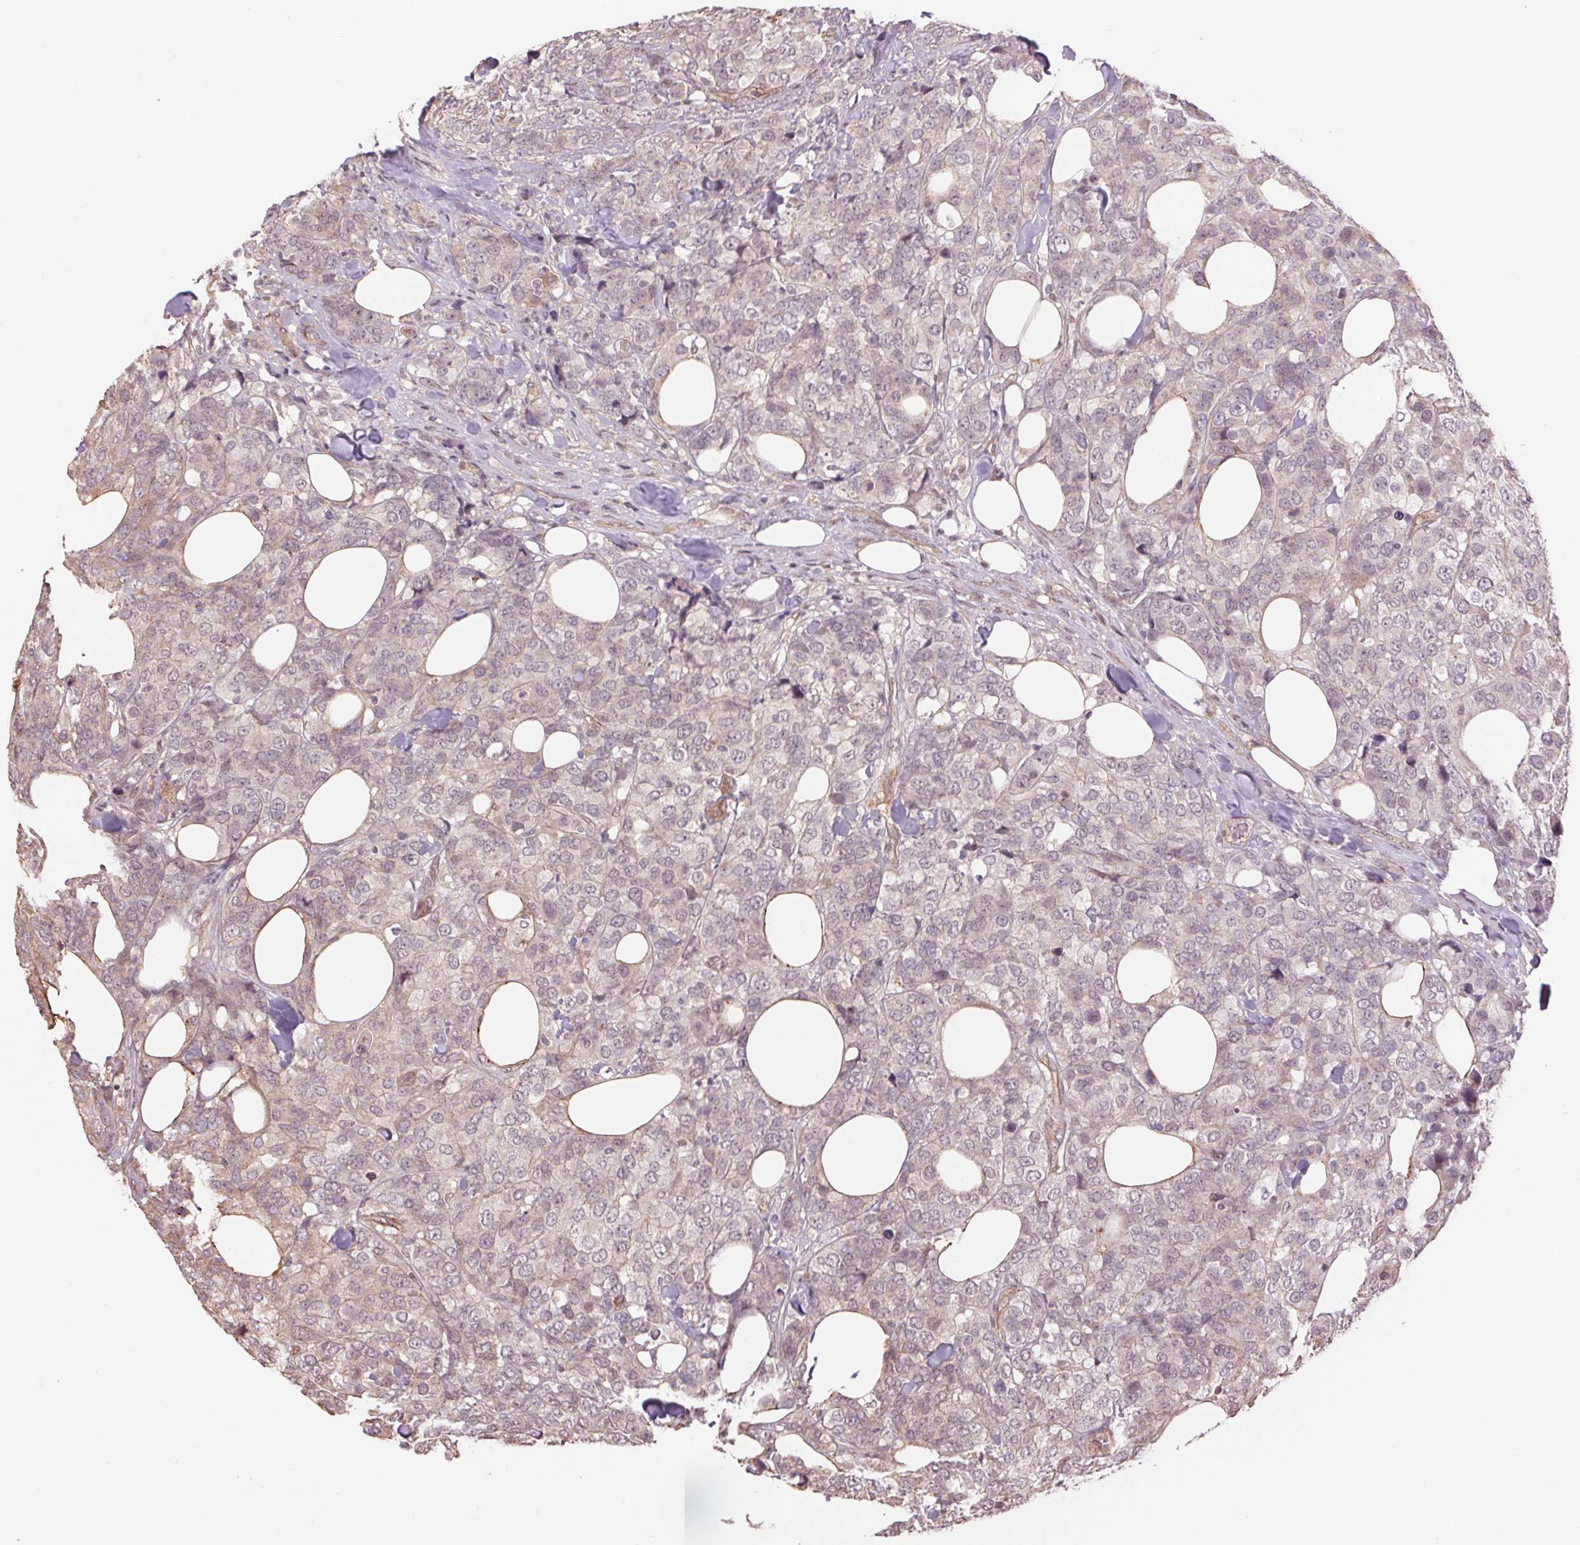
{"staining": {"intensity": "negative", "quantity": "none", "location": "none"}, "tissue": "breast cancer", "cell_type": "Tumor cells", "image_type": "cancer", "snomed": [{"axis": "morphology", "description": "Lobular carcinoma"}, {"axis": "topography", "description": "Breast"}], "caption": "IHC of breast cancer displays no expression in tumor cells. Nuclei are stained in blue.", "gene": "PALM", "patient": {"sex": "female", "age": 59}}